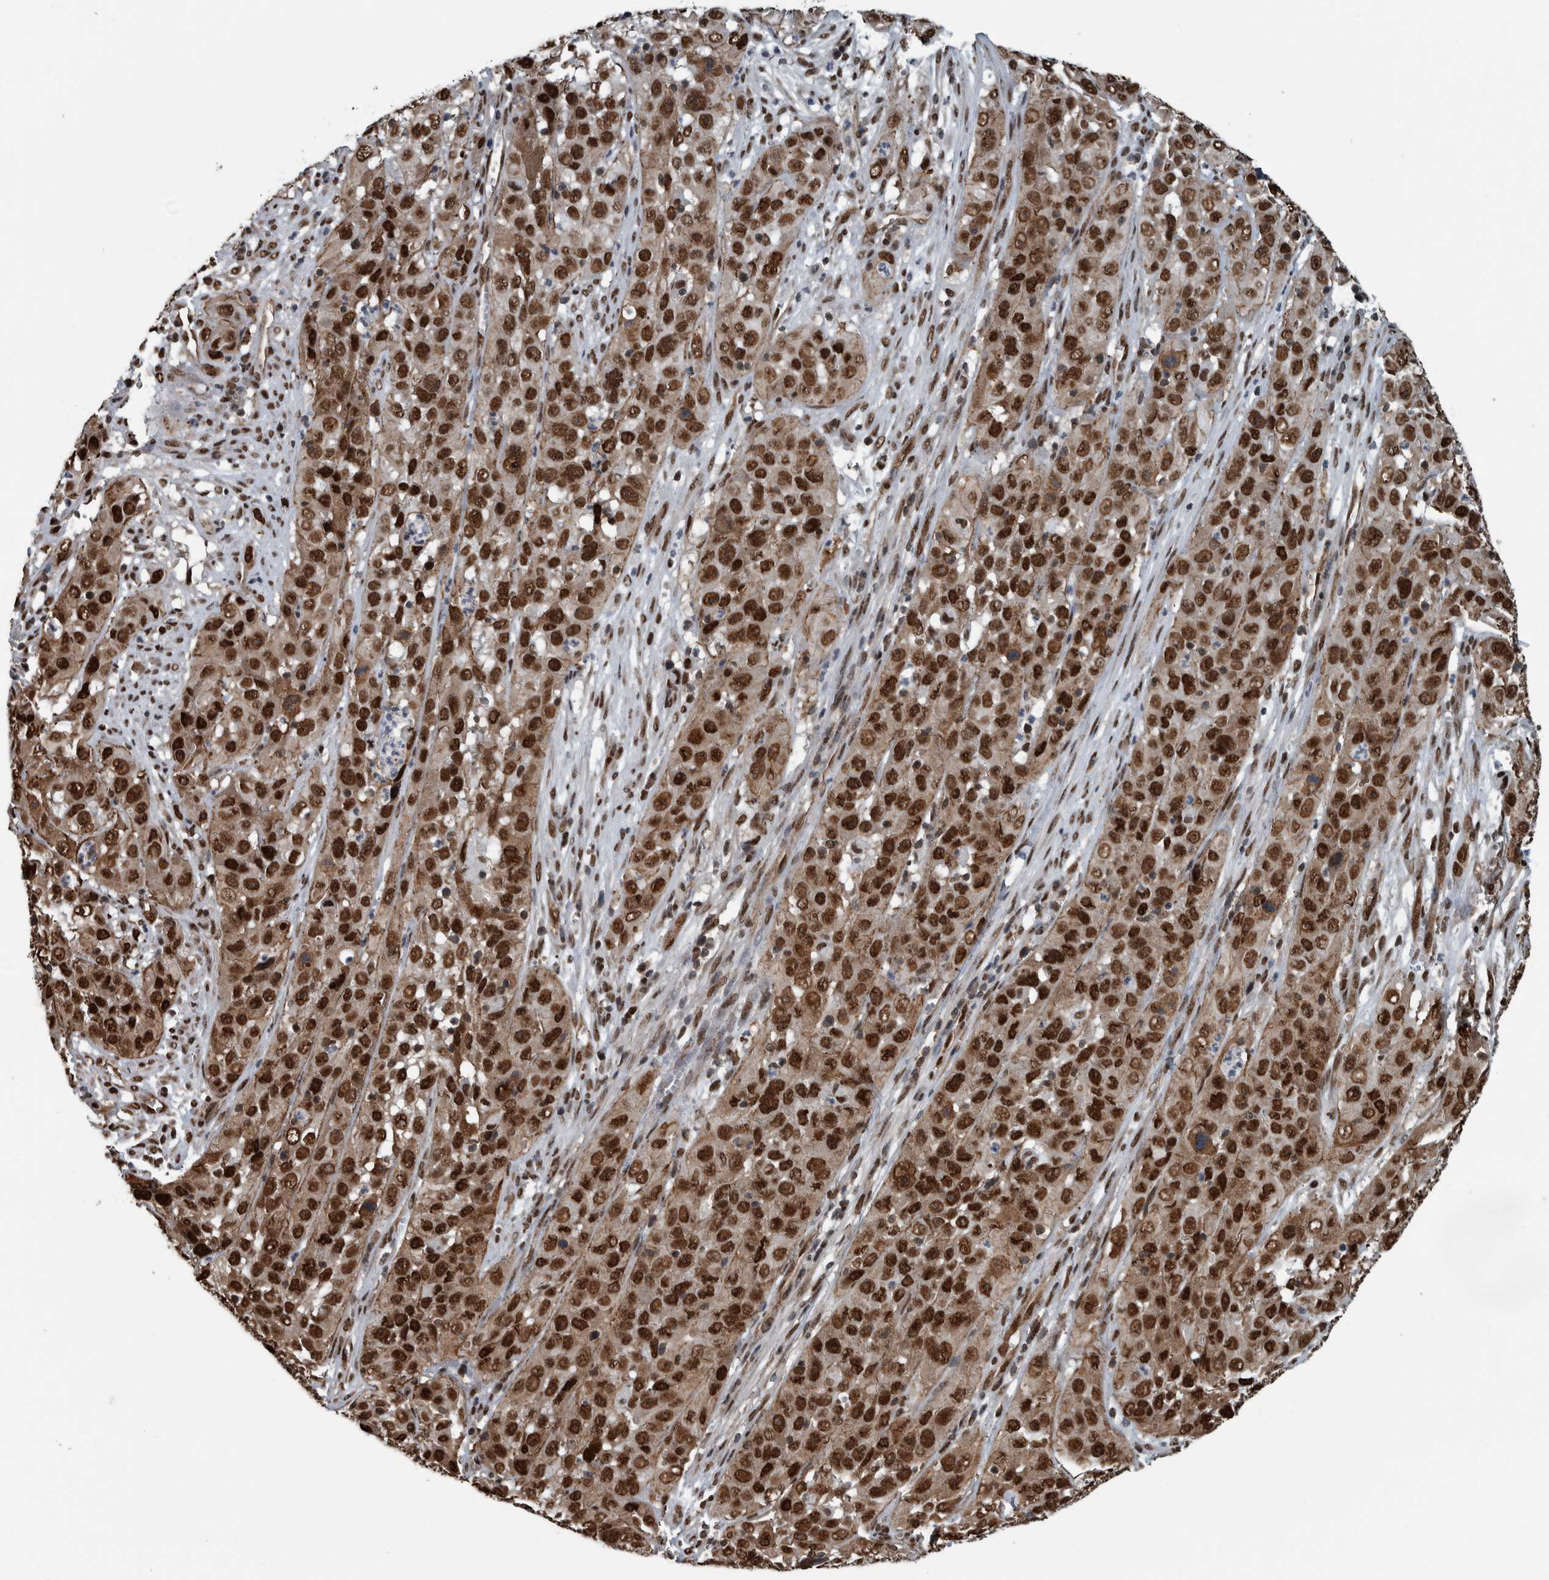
{"staining": {"intensity": "strong", "quantity": ">75%", "location": "nuclear"}, "tissue": "cervical cancer", "cell_type": "Tumor cells", "image_type": "cancer", "snomed": [{"axis": "morphology", "description": "Squamous cell carcinoma, NOS"}, {"axis": "topography", "description": "Cervix"}], "caption": "Cervical cancer stained with DAB (3,3'-diaminobenzidine) immunohistochemistry (IHC) exhibits high levels of strong nuclear staining in about >75% of tumor cells.", "gene": "FAM135B", "patient": {"sex": "female", "age": 32}}